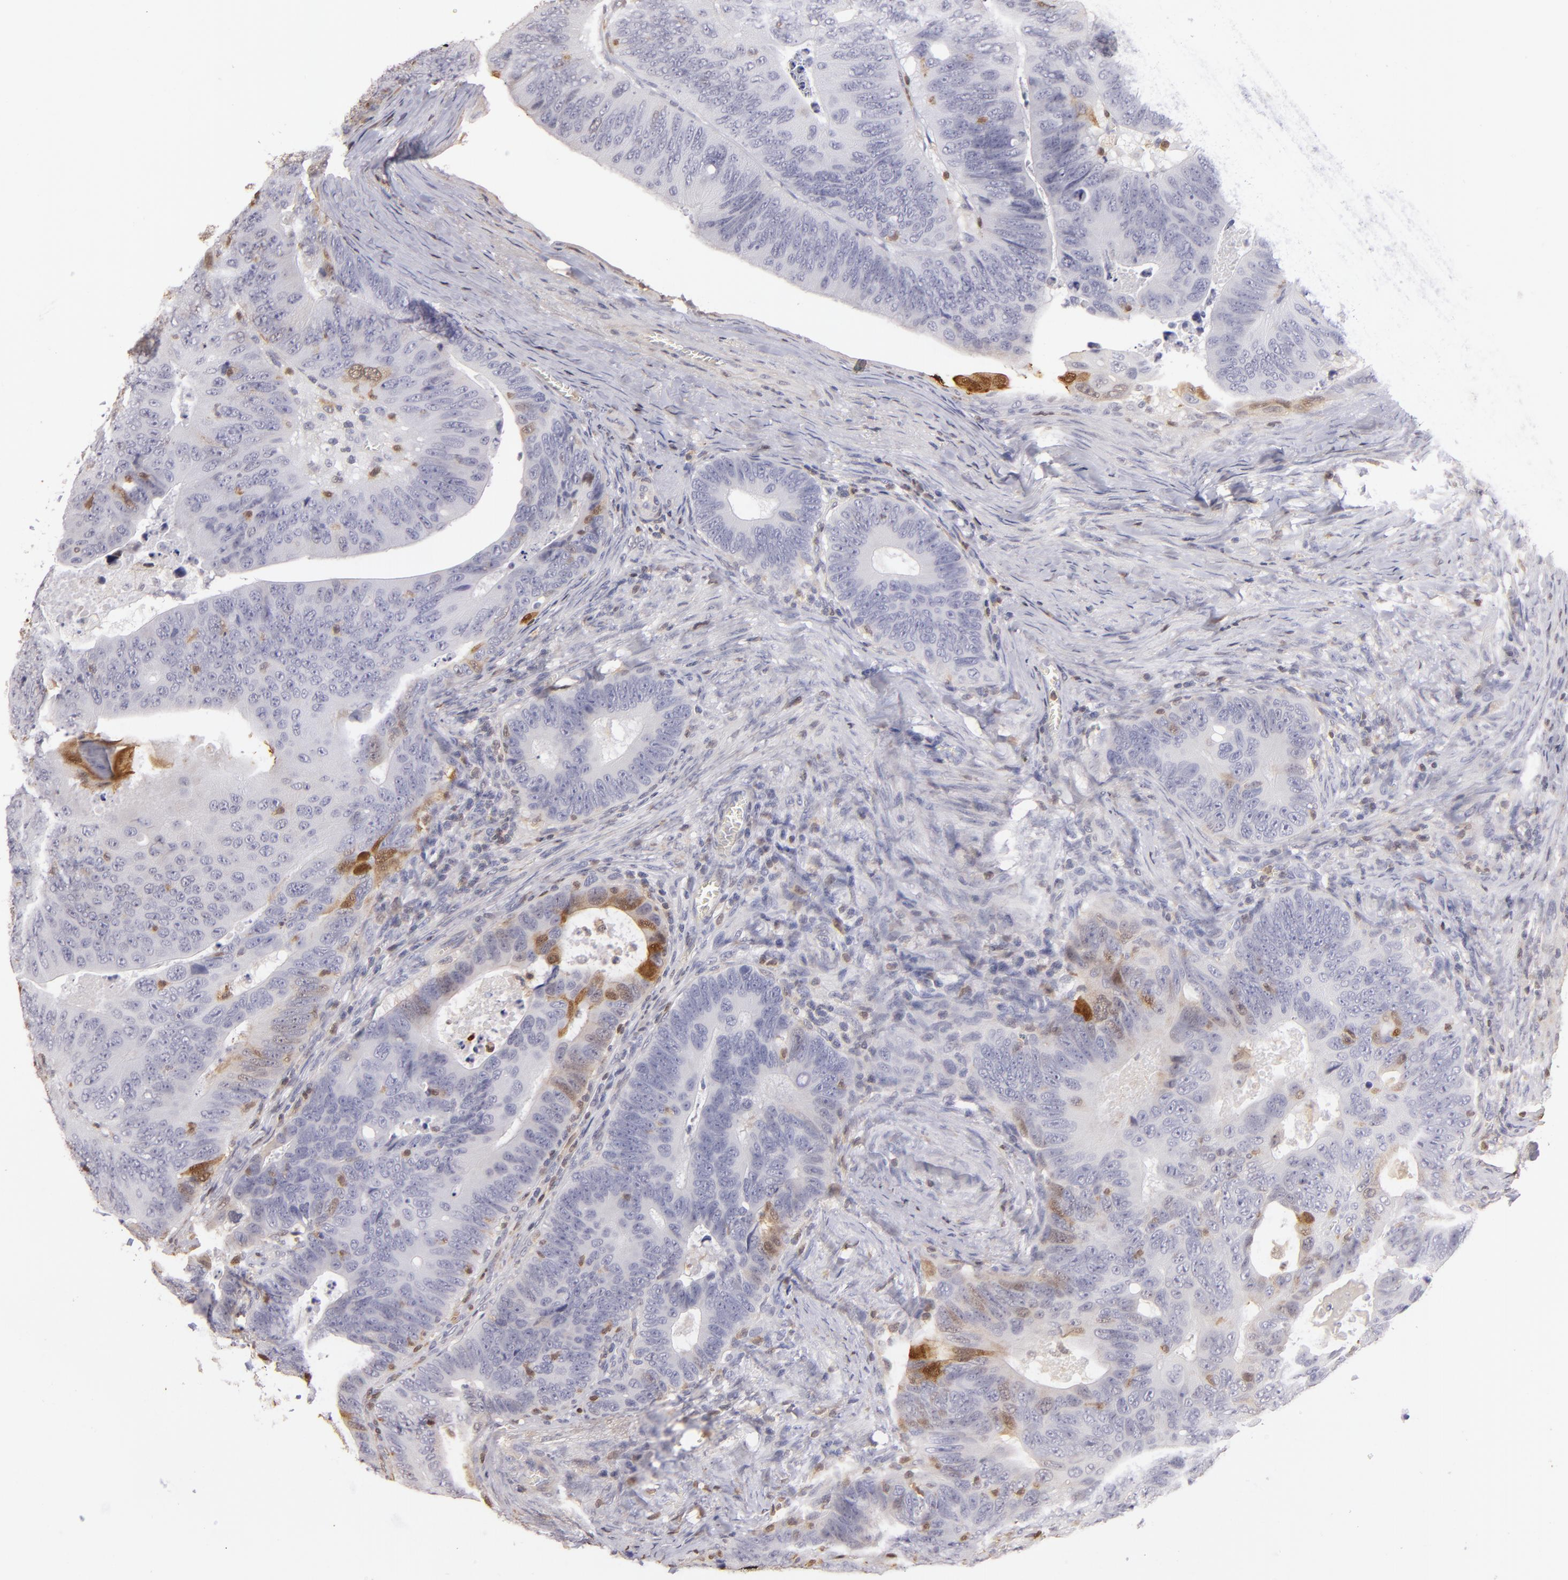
{"staining": {"intensity": "moderate", "quantity": "<25%", "location": "cytoplasmic/membranous,nuclear"}, "tissue": "colorectal cancer", "cell_type": "Tumor cells", "image_type": "cancer", "snomed": [{"axis": "morphology", "description": "Adenocarcinoma, NOS"}, {"axis": "topography", "description": "Colon"}], "caption": "A histopathology image showing moderate cytoplasmic/membranous and nuclear positivity in approximately <25% of tumor cells in colorectal cancer (adenocarcinoma), as visualized by brown immunohistochemical staining.", "gene": "S100A2", "patient": {"sex": "female", "age": 55}}